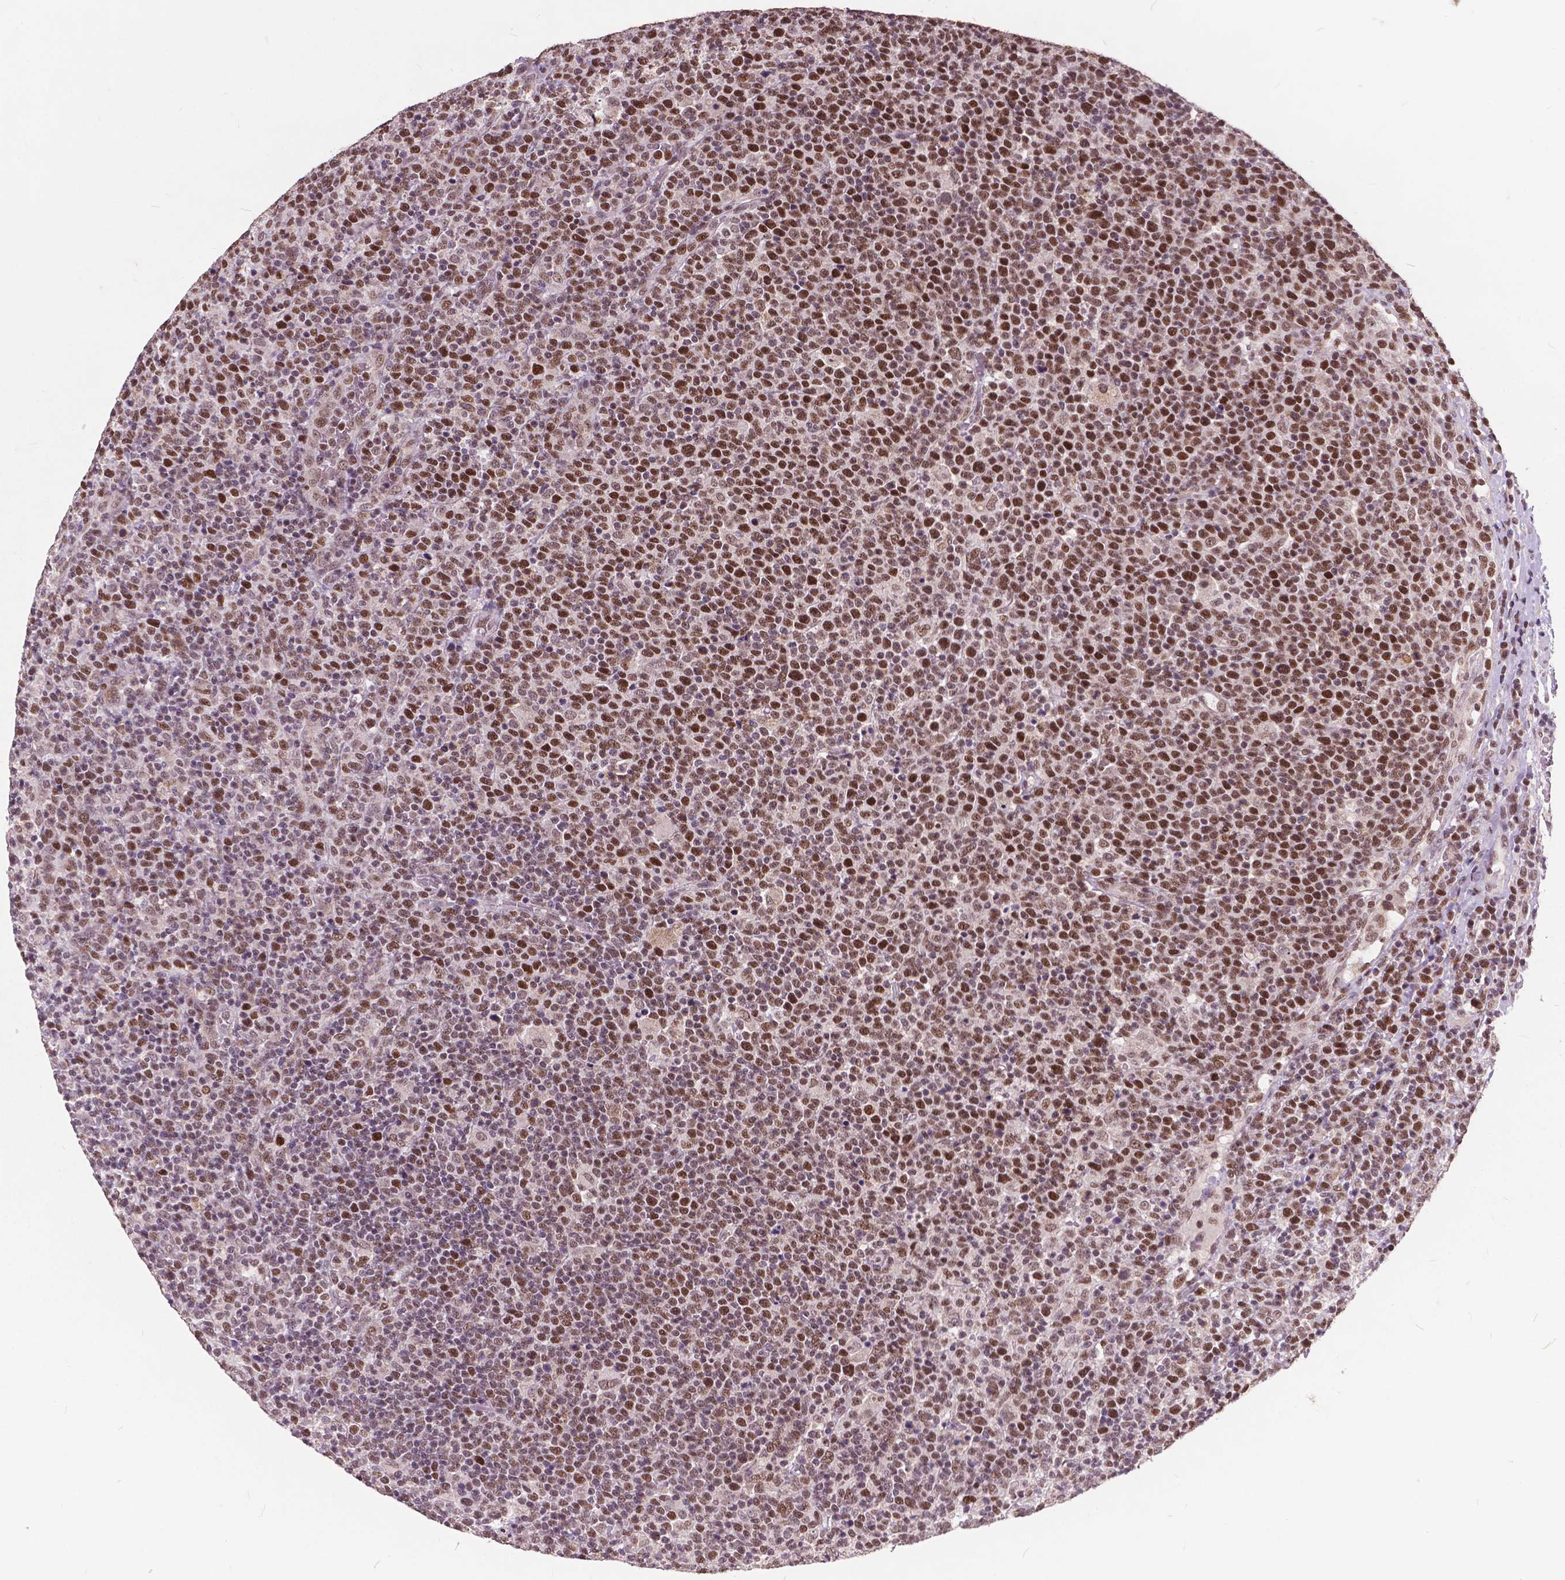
{"staining": {"intensity": "strong", "quantity": "25%-75%", "location": "nuclear"}, "tissue": "lymphoma", "cell_type": "Tumor cells", "image_type": "cancer", "snomed": [{"axis": "morphology", "description": "Malignant lymphoma, non-Hodgkin's type, High grade"}, {"axis": "topography", "description": "Lymph node"}], "caption": "High-magnification brightfield microscopy of lymphoma stained with DAB (brown) and counterstained with hematoxylin (blue). tumor cells exhibit strong nuclear positivity is present in approximately25%-75% of cells.", "gene": "MSH2", "patient": {"sex": "male", "age": 61}}